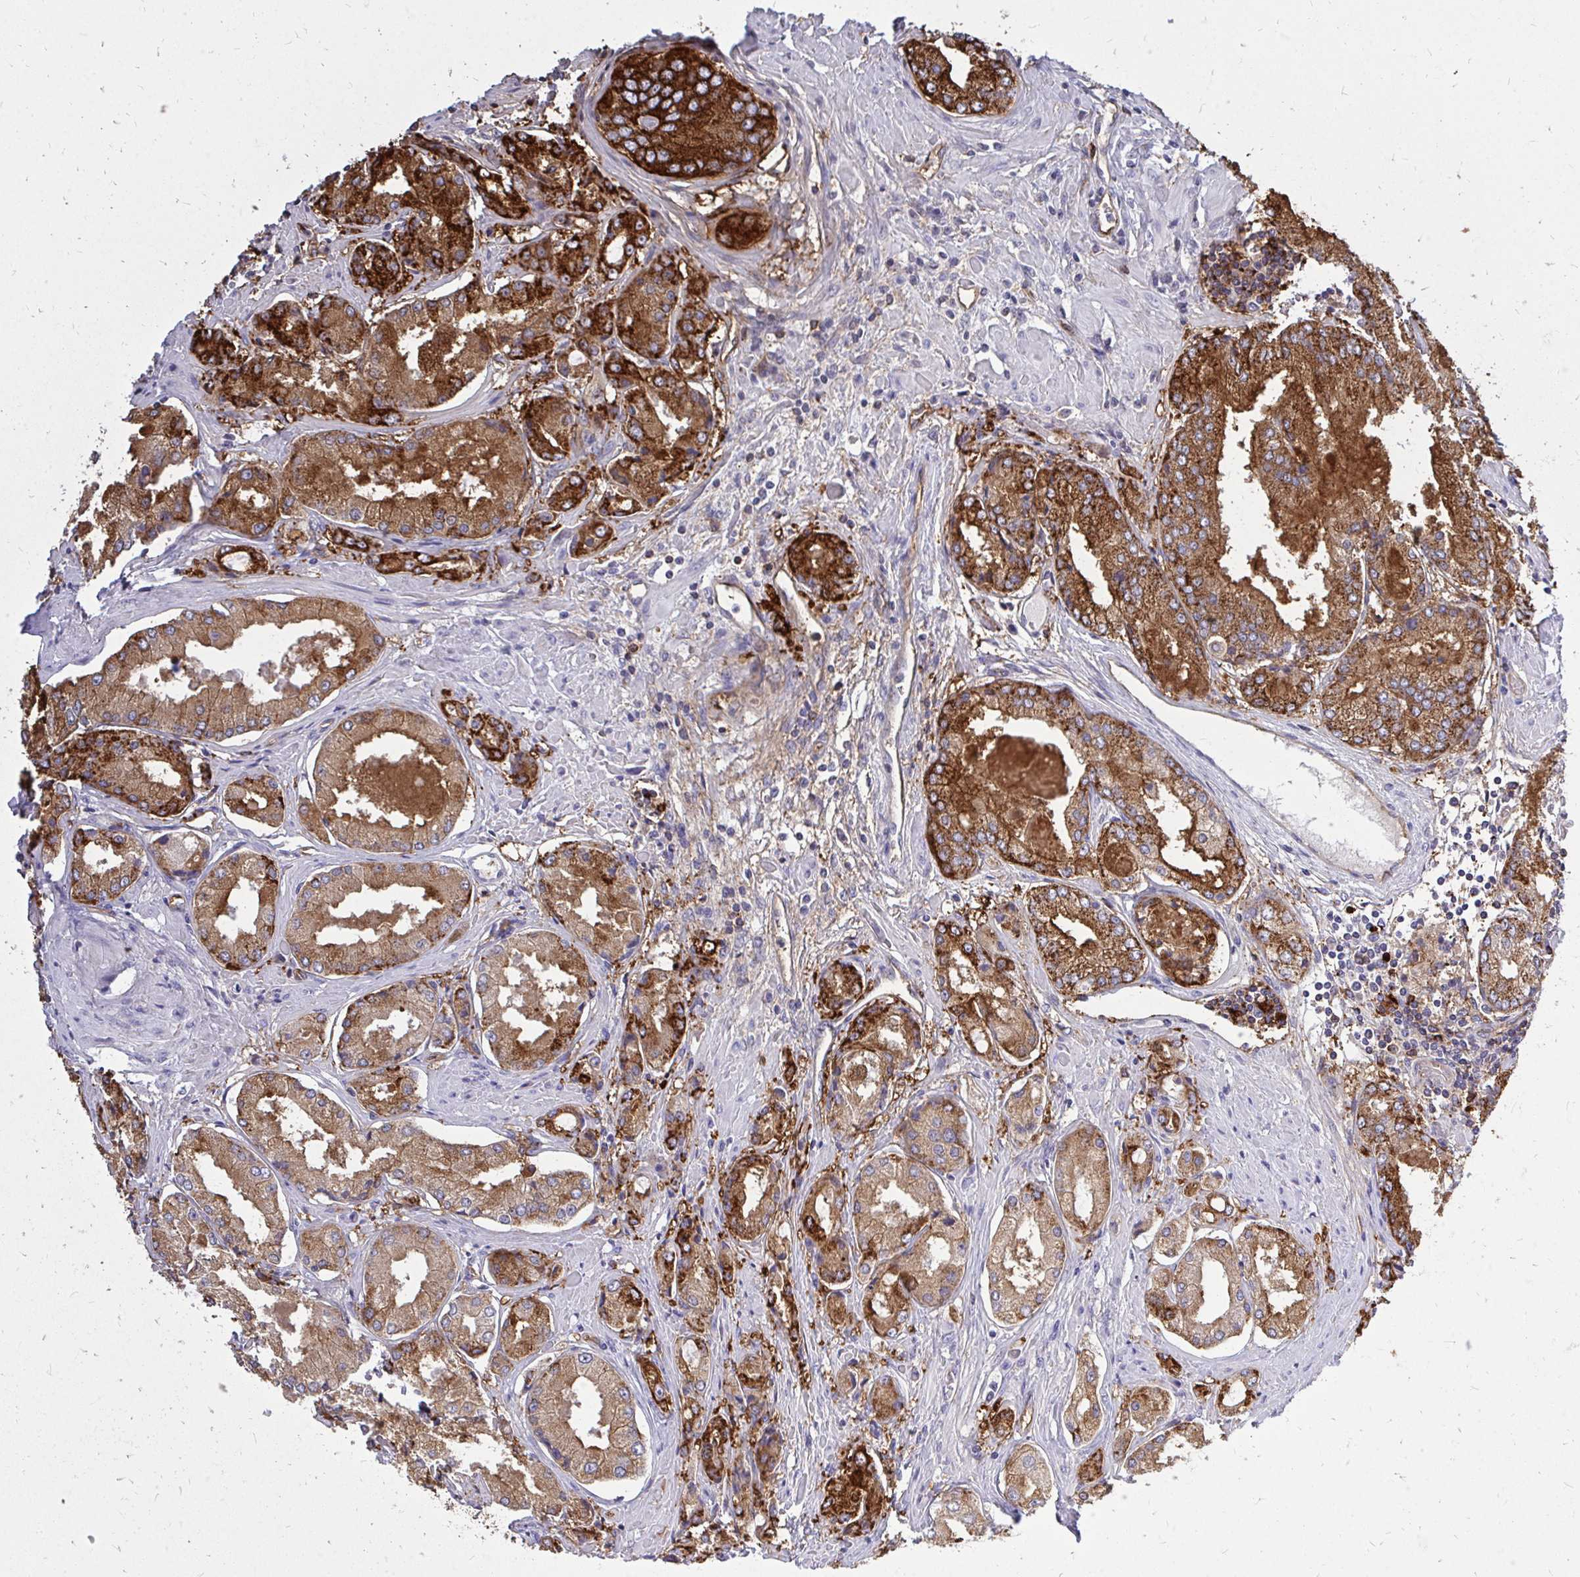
{"staining": {"intensity": "strong", "quantity": "25%-75%", "location": "cytoplasmic/membranous"}, "tissue": "prostate cancer", "cell_type": "Tumor cells", "image_type": "cancer", "snomed": [{"axis": "morphology", "description": "Adenocarcinoma, Low grade"}, {"axis": "topography", "description": "Prostate"}], "caption": "IHC (DAB) staining of low-grade adenocarcinoma (prostate) demonstrates strong cytoplasmic/membranous protein expression in about 25%-75% of tumor cells.", "gene": "MARCKSL1", "patient": {"sex": "male", "age": 68}}